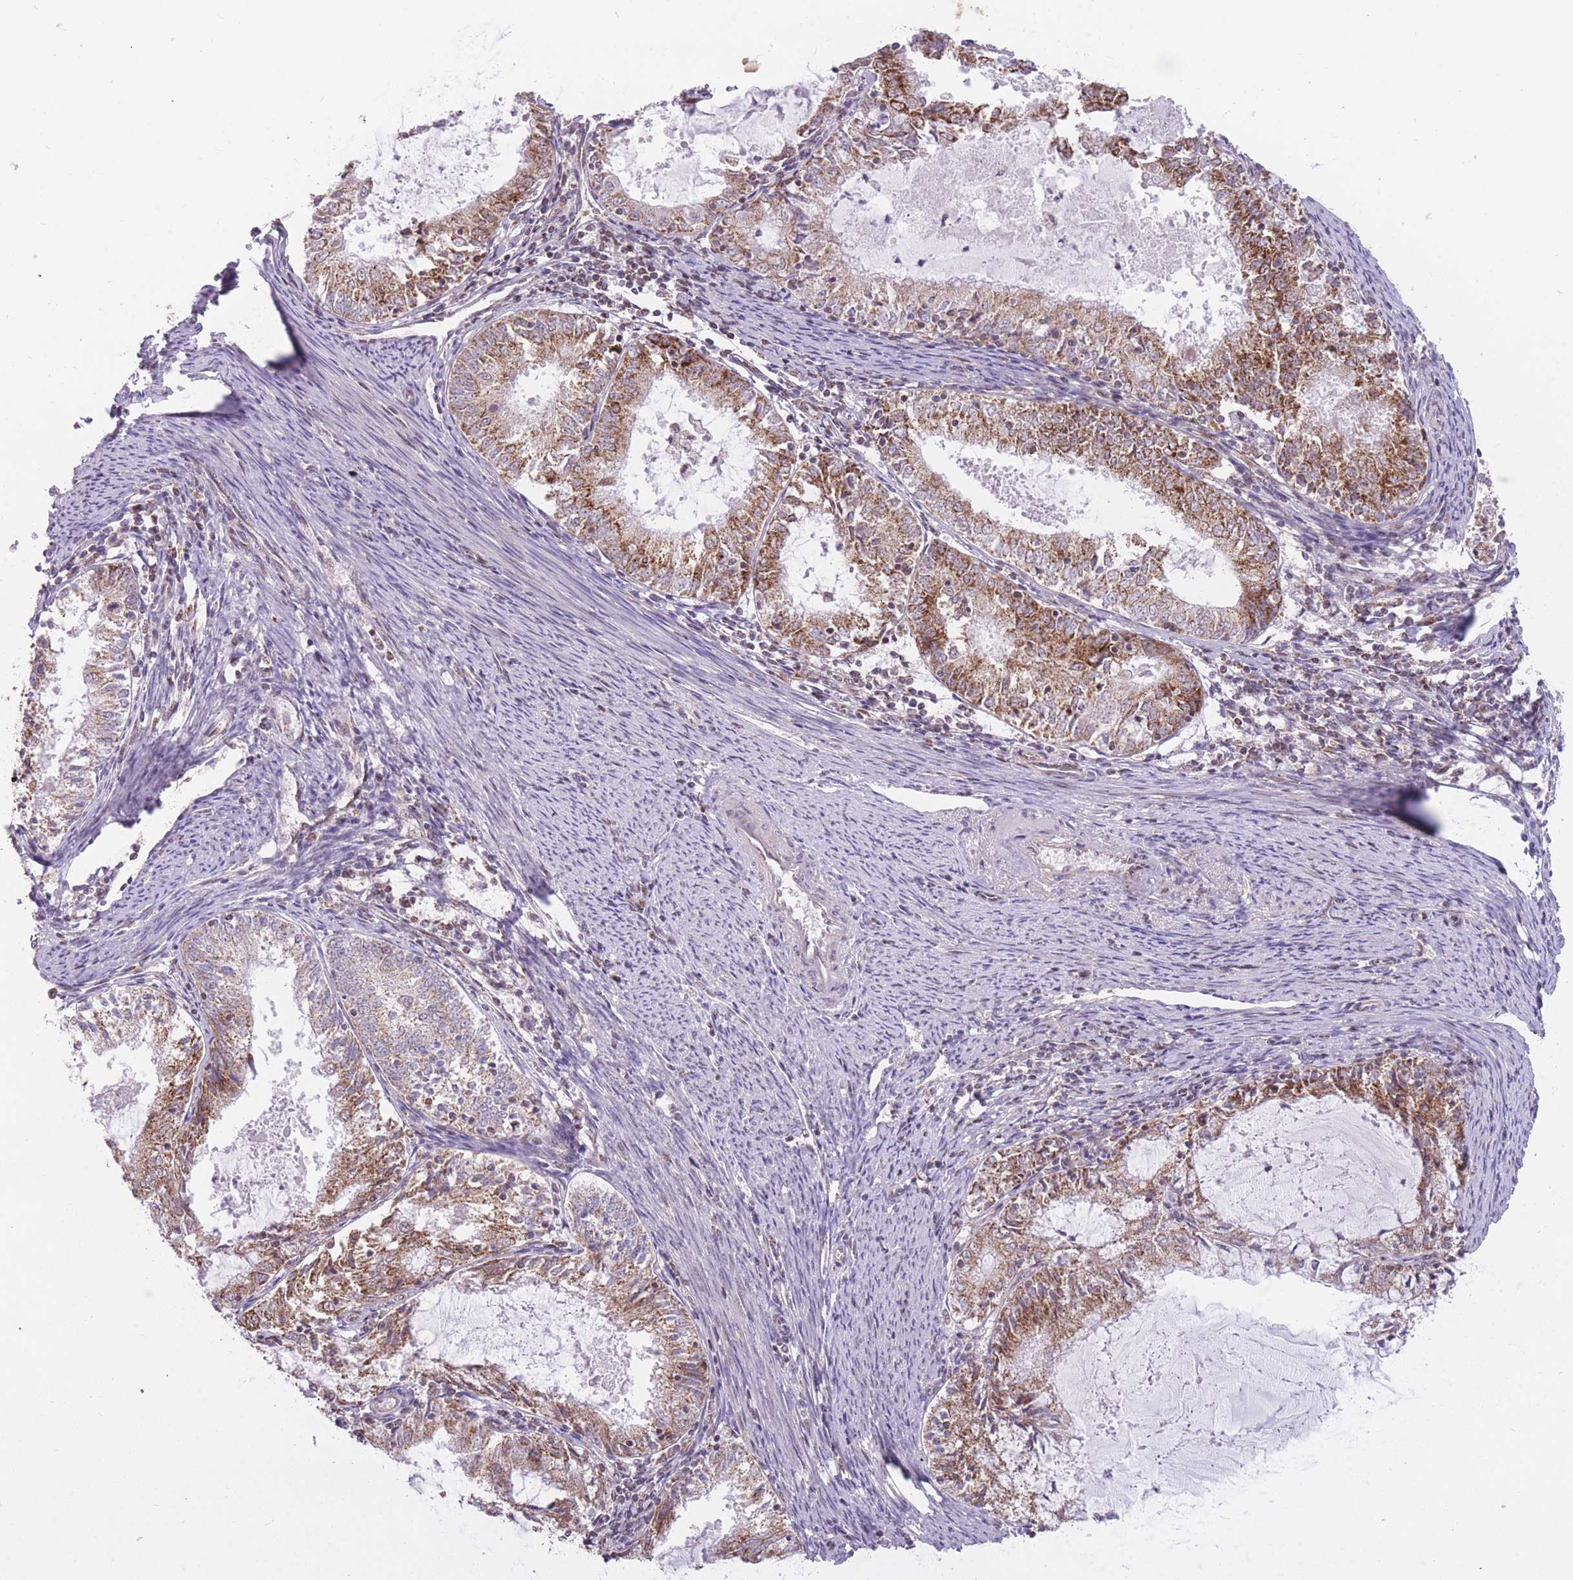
{"staining": {"intensity": "moderate", "quantity": ">75%", "location": "cytoplasmic/membranous"}, "tissue": "endometrial cancer", "cell_type": "Tumor cells", "image_type": "cancer", "snomed": [{"axis": "morphology", "description": "Adenocarcinoma, NOS"}, {"axis": "topography", "description": "Endometrium"}], "caption": "A brown stain highlights moderate cytoplasmic/membranous staining of a protein in human endometrial cancer (adenocarcinoma) tumor cells. (Stains: DAB in brown, nuclei in blue, Microscopy: brightfield microscopy at high magnification).", "gene": "DPYSL4", "patient": {"sex": "female", "age": 57}}